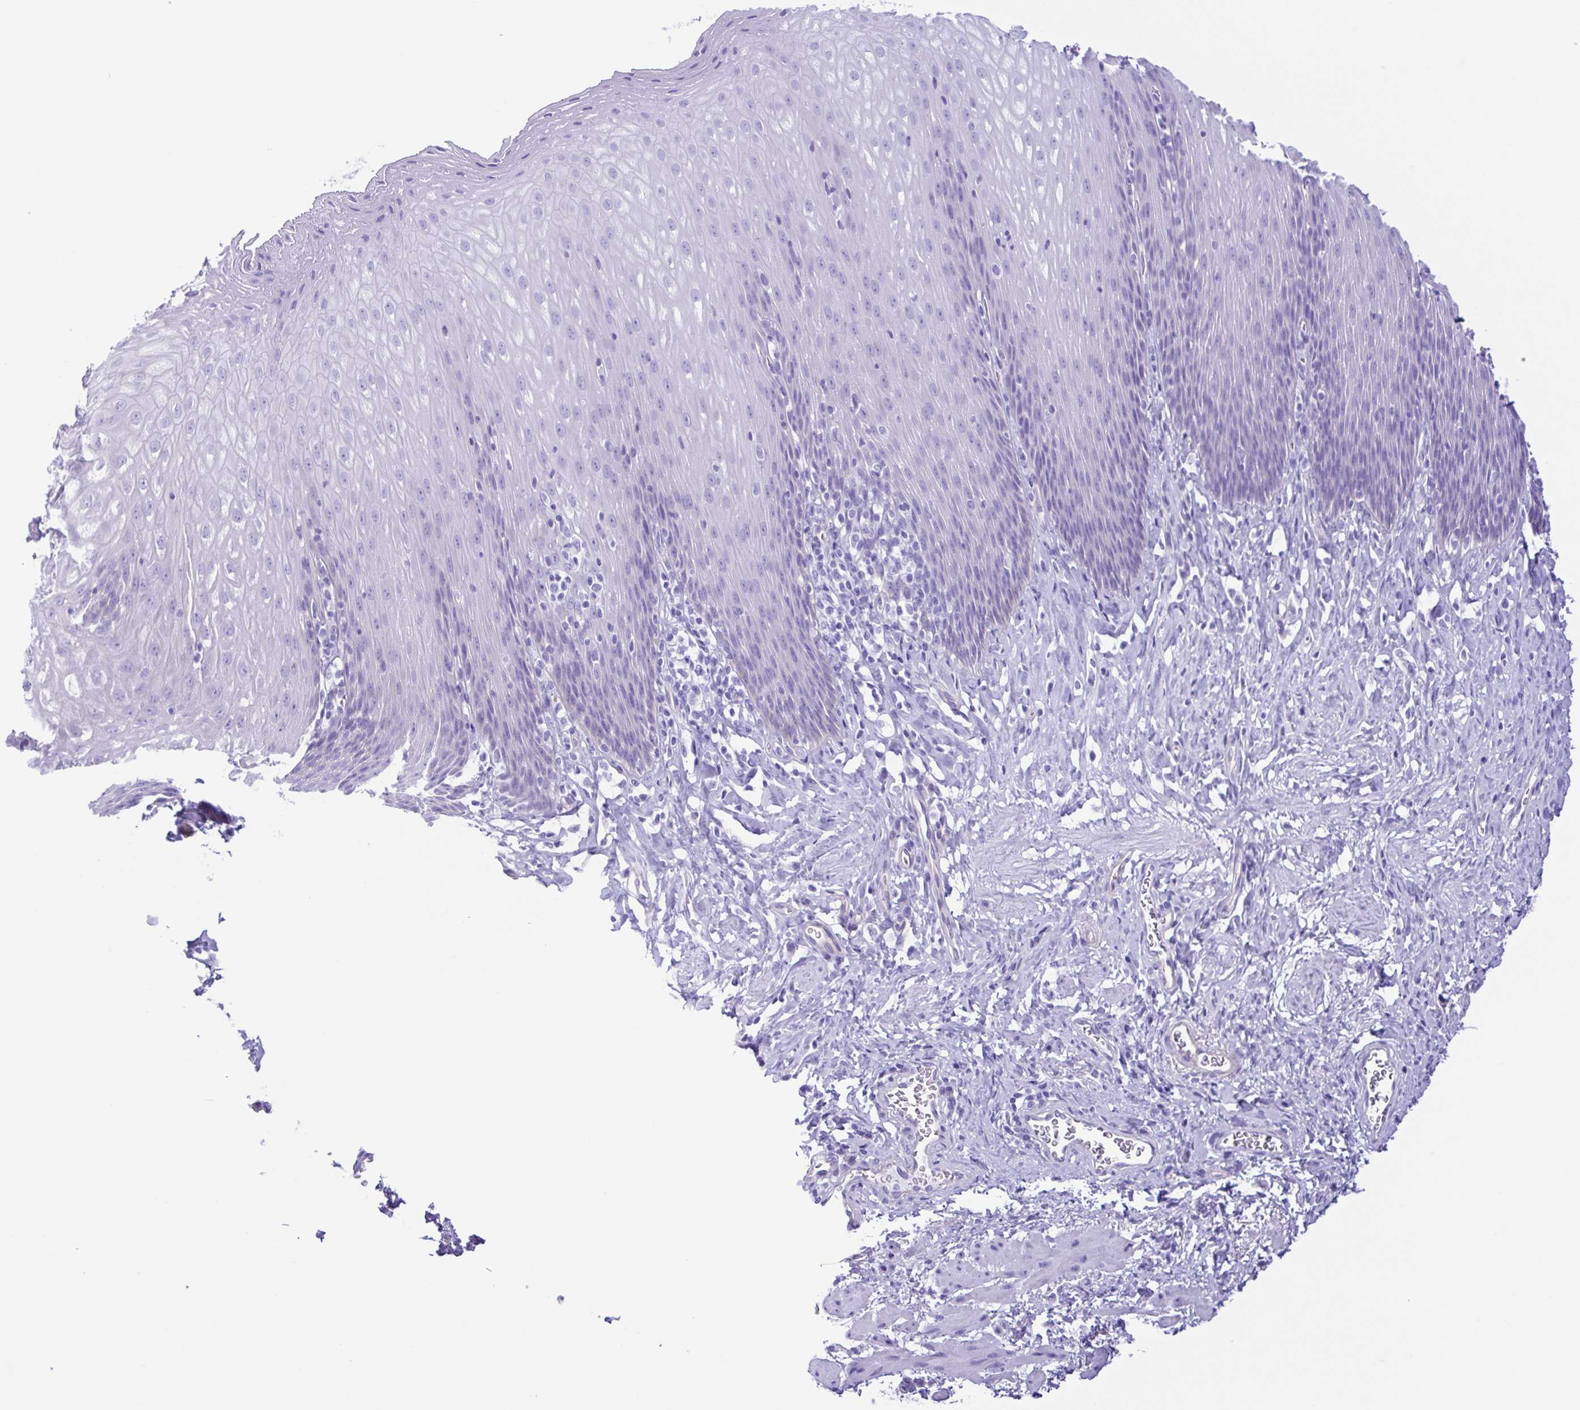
{"staining": {"intensity": "negative", "quantity": "none", "location": "none"}, "tissue": "esophagus", "cell_type": "Squamous epithelial cells", "image_type": "normal", "snomed": [{"axis": "morphology", "description": "Normal tissue, NOS"}, {"axis": "topography", "description": "Esophagus"}], "caption": "High power microscopy histopathology image of an IHC micrograph of benign esophagus, revealing no significant staining in squamous epithelial cells.", "gene": "CYP11A1", "patient": {"sex": "female", "age": 61}}